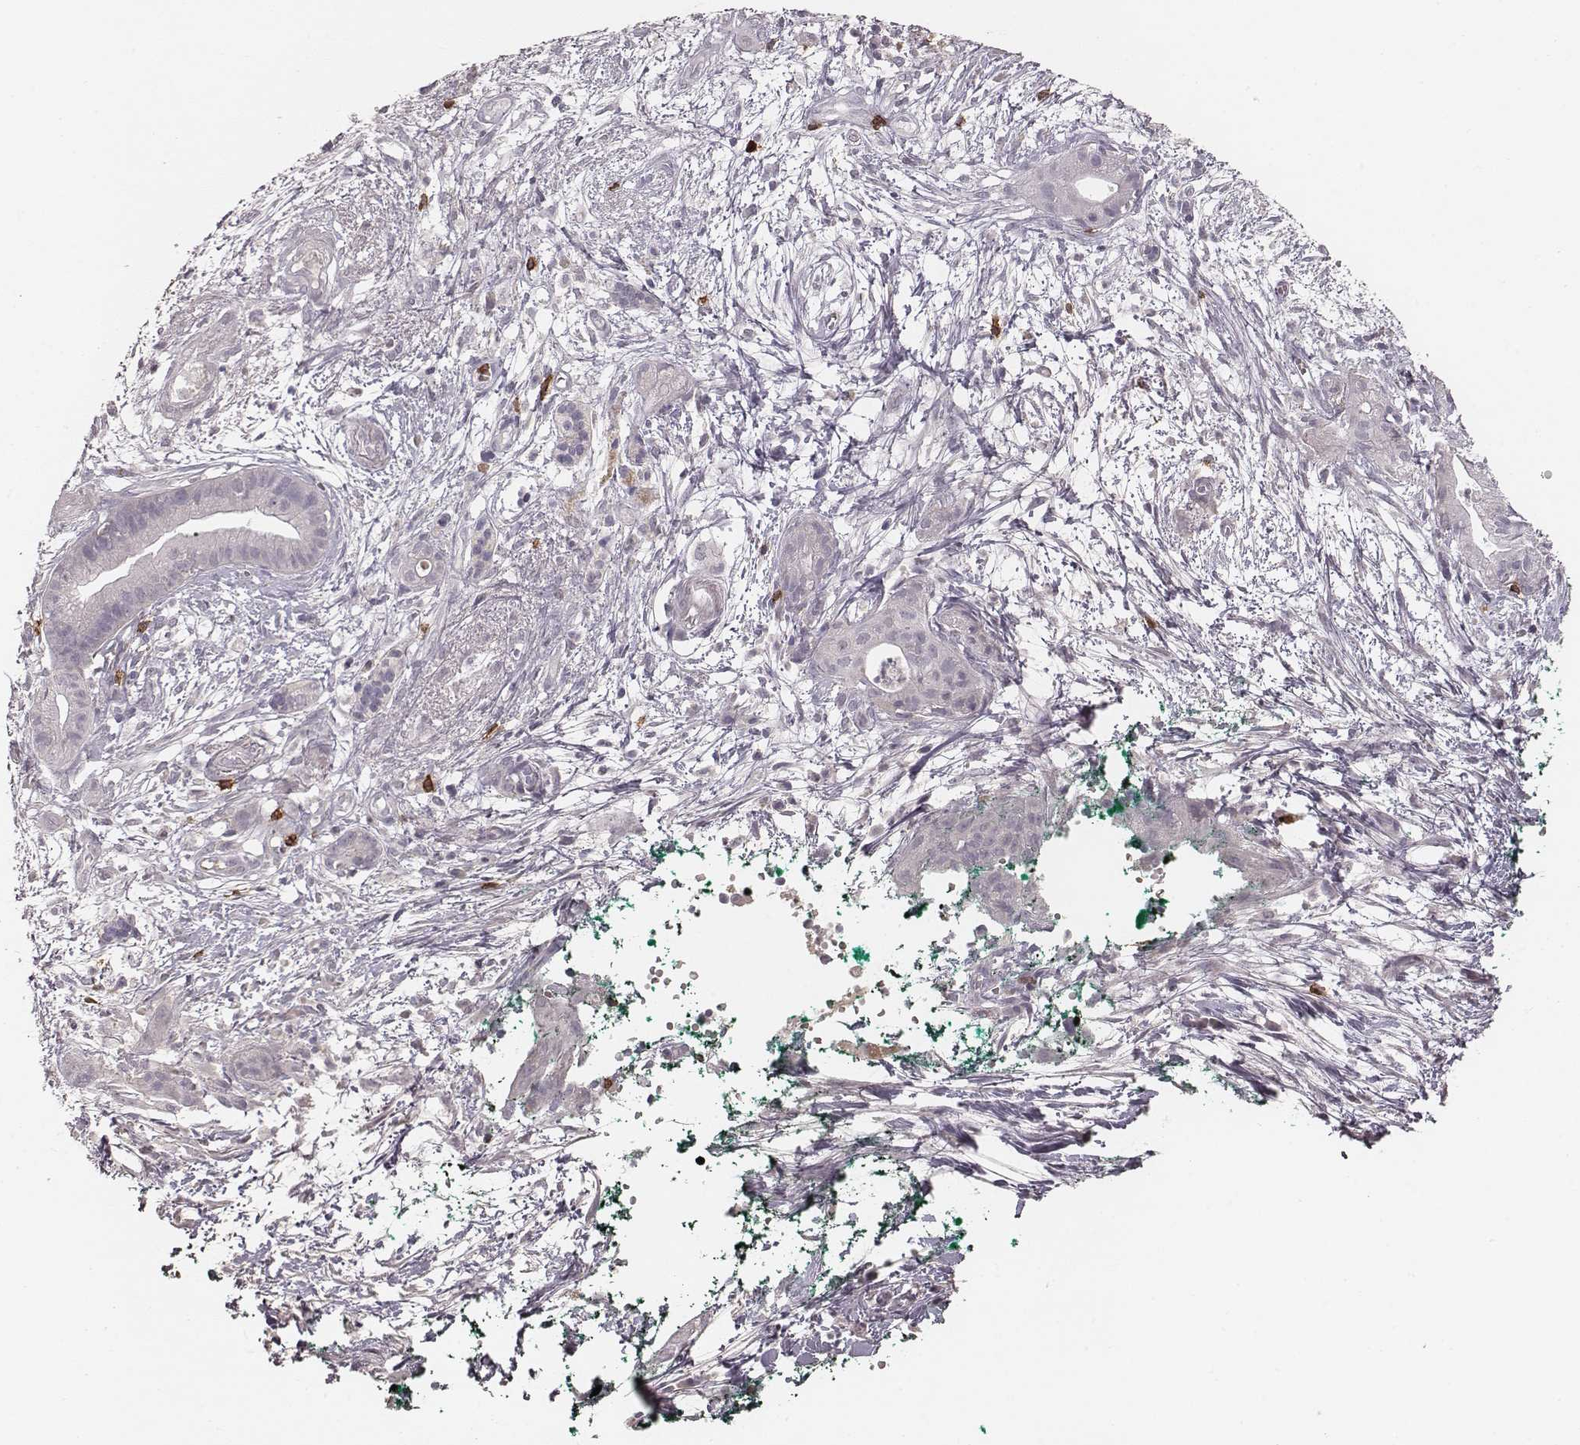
{"staining": {"intensity": "negative", "quantity": "none", "location": "none"}, "tissue": "pancreatic cancer", "cell_type": "Tumor cells", "image_type": "cancer", "snomed": [{"axis": "morphology", "description": "Normal tissue, NOS"}, {"axis": "morphology", "description": "Adenocarcinoma, NOS"}, {"axis": "topography", "description": "Lymph node"}, {"axis": "topography", "description": "Pancreas"}], "caption": "Tumor cells are negative for brown protein staining in pancreatic cancer.", "gene": "CD8A", "patient": {"sex": "female", "age": 58}}